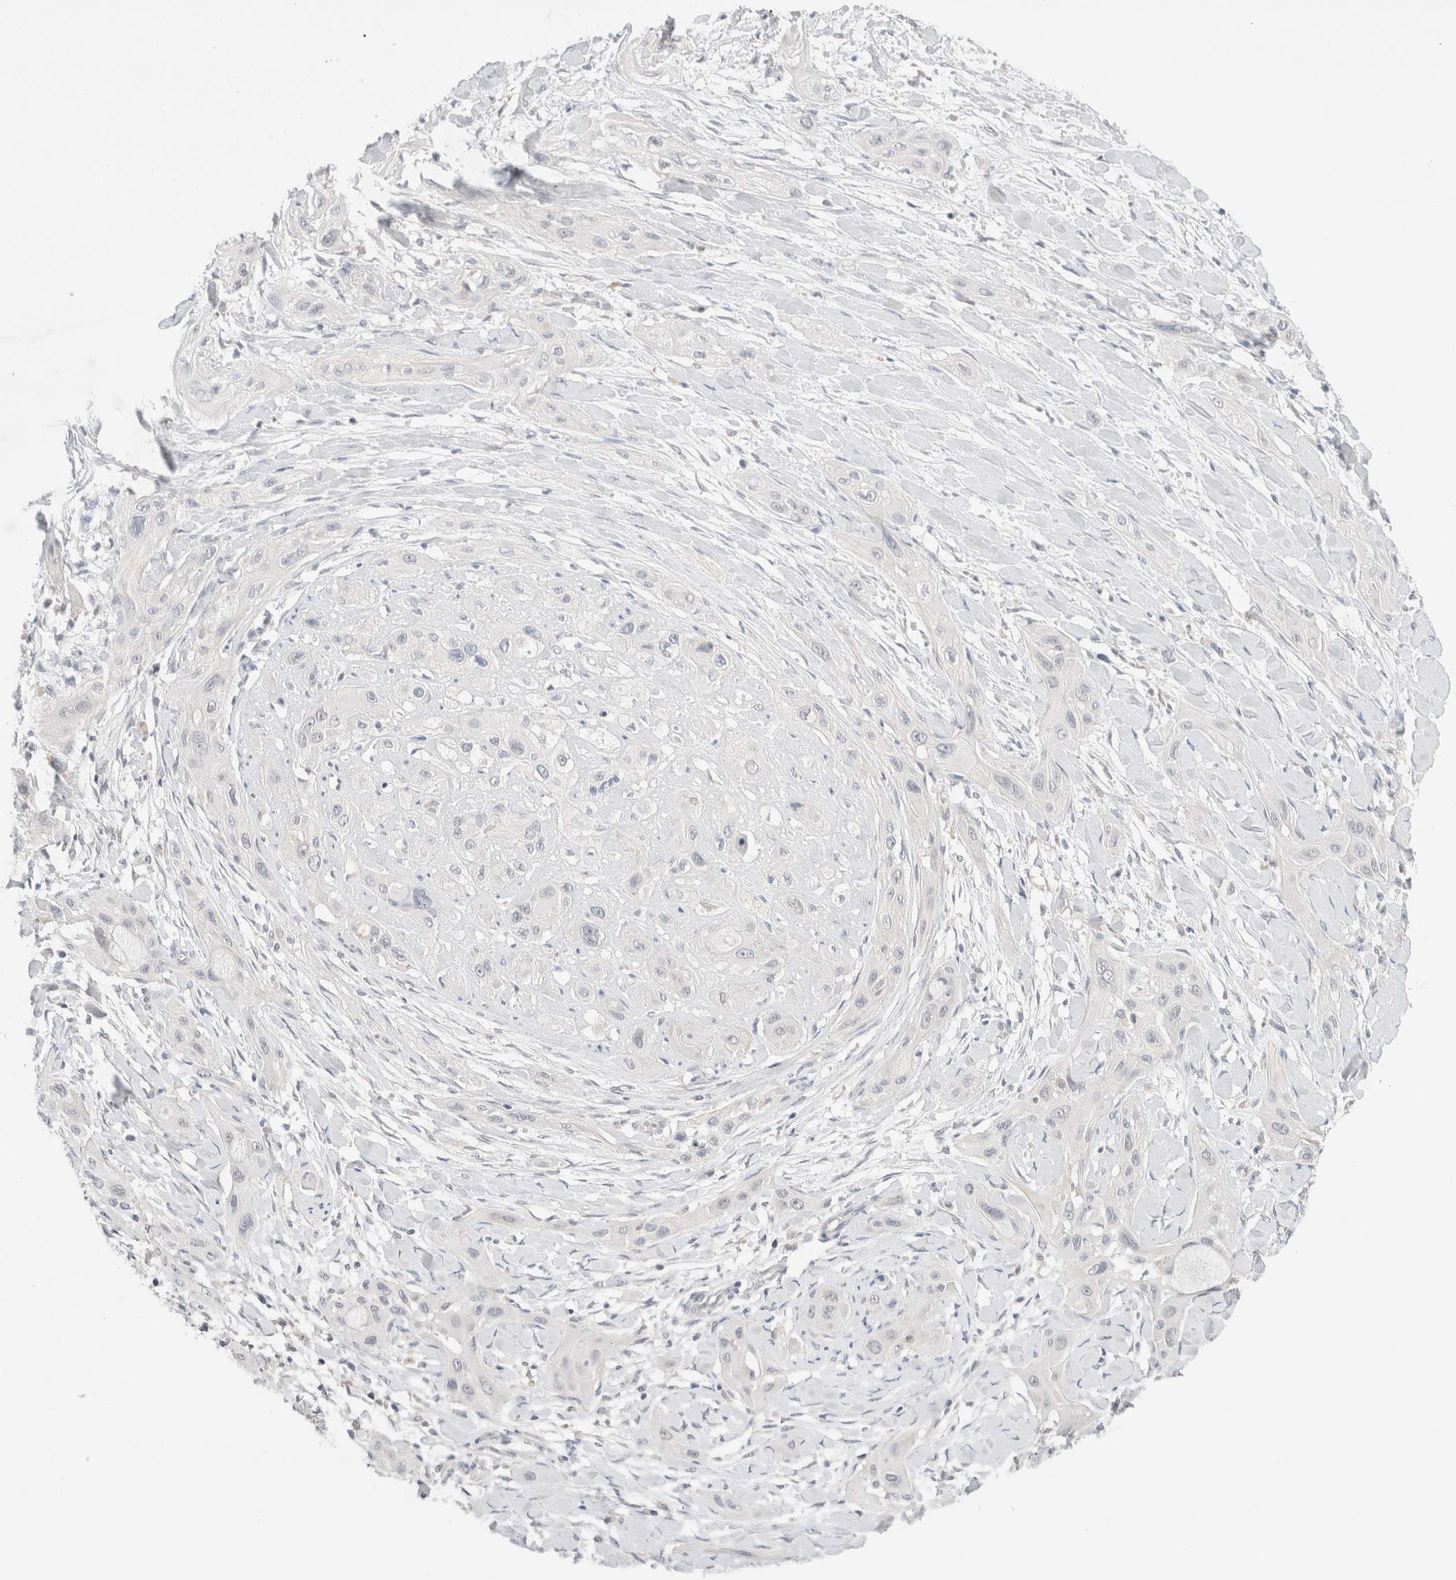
{"staining": {"intensity": "negative", "quantity": "none", "location": "none"}, "tissue": "lung cancer", "cell_type": "Tumor cells", "image_type": "cancer", "snomed": [{"axis": "morphology", "description": "Squamous cell carcinoma, NOS"}, {"axis": "topography", "description": "Lung"}], "caption": "A high-resolution image shows immunohistochemistry staining of squamous cell carcinoma (lung), which shows no significant staining in tumor cells. (Brightfield microscopy of DAB immunohistochemistry at high magnification).", "gene": "SPATA20", "patient": {"sex": "female", "age": 47}}